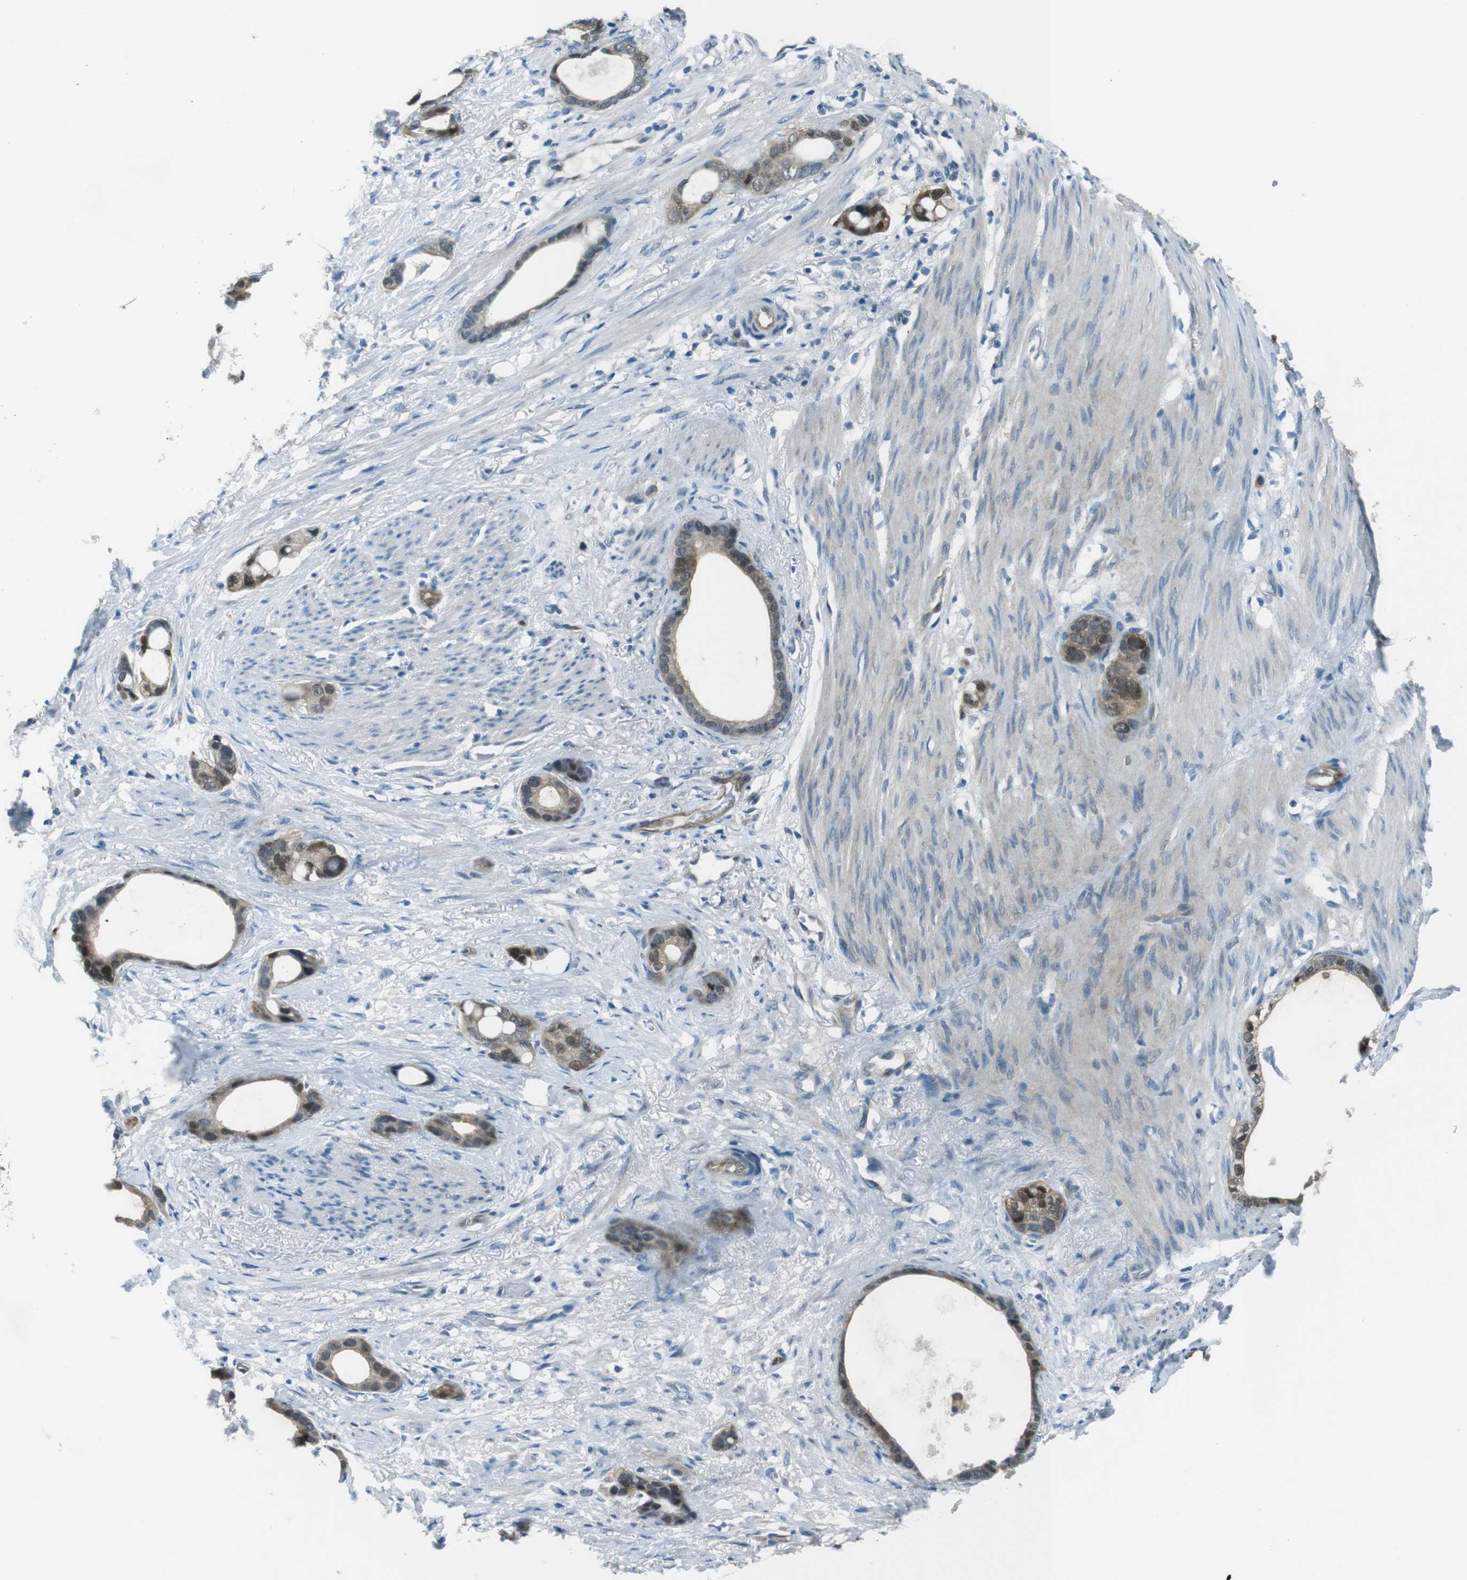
{"staining": {"intensity": "moderate", "quantity": ">75%", "location": "cytoplasmic/membranous,nuclear"}, "tissue": "stomach cancer", "cell_type": "Tumor cells", "image_type": "cancer", "snomed": [{"axis": "morphology", "description": "Adenocarcinoma, NOS"}, {"axis": "topography", "description": "Stomach"}], "caption": "Brown immunohistochemical staining in adenocarcinoma (stomach) exhibits moderate cytoplasmic/membranous and nuclear positivity in about >75% of tumor cells.", "gene": "MFAP3", "patient": {"sex": "female", "age": 75}}